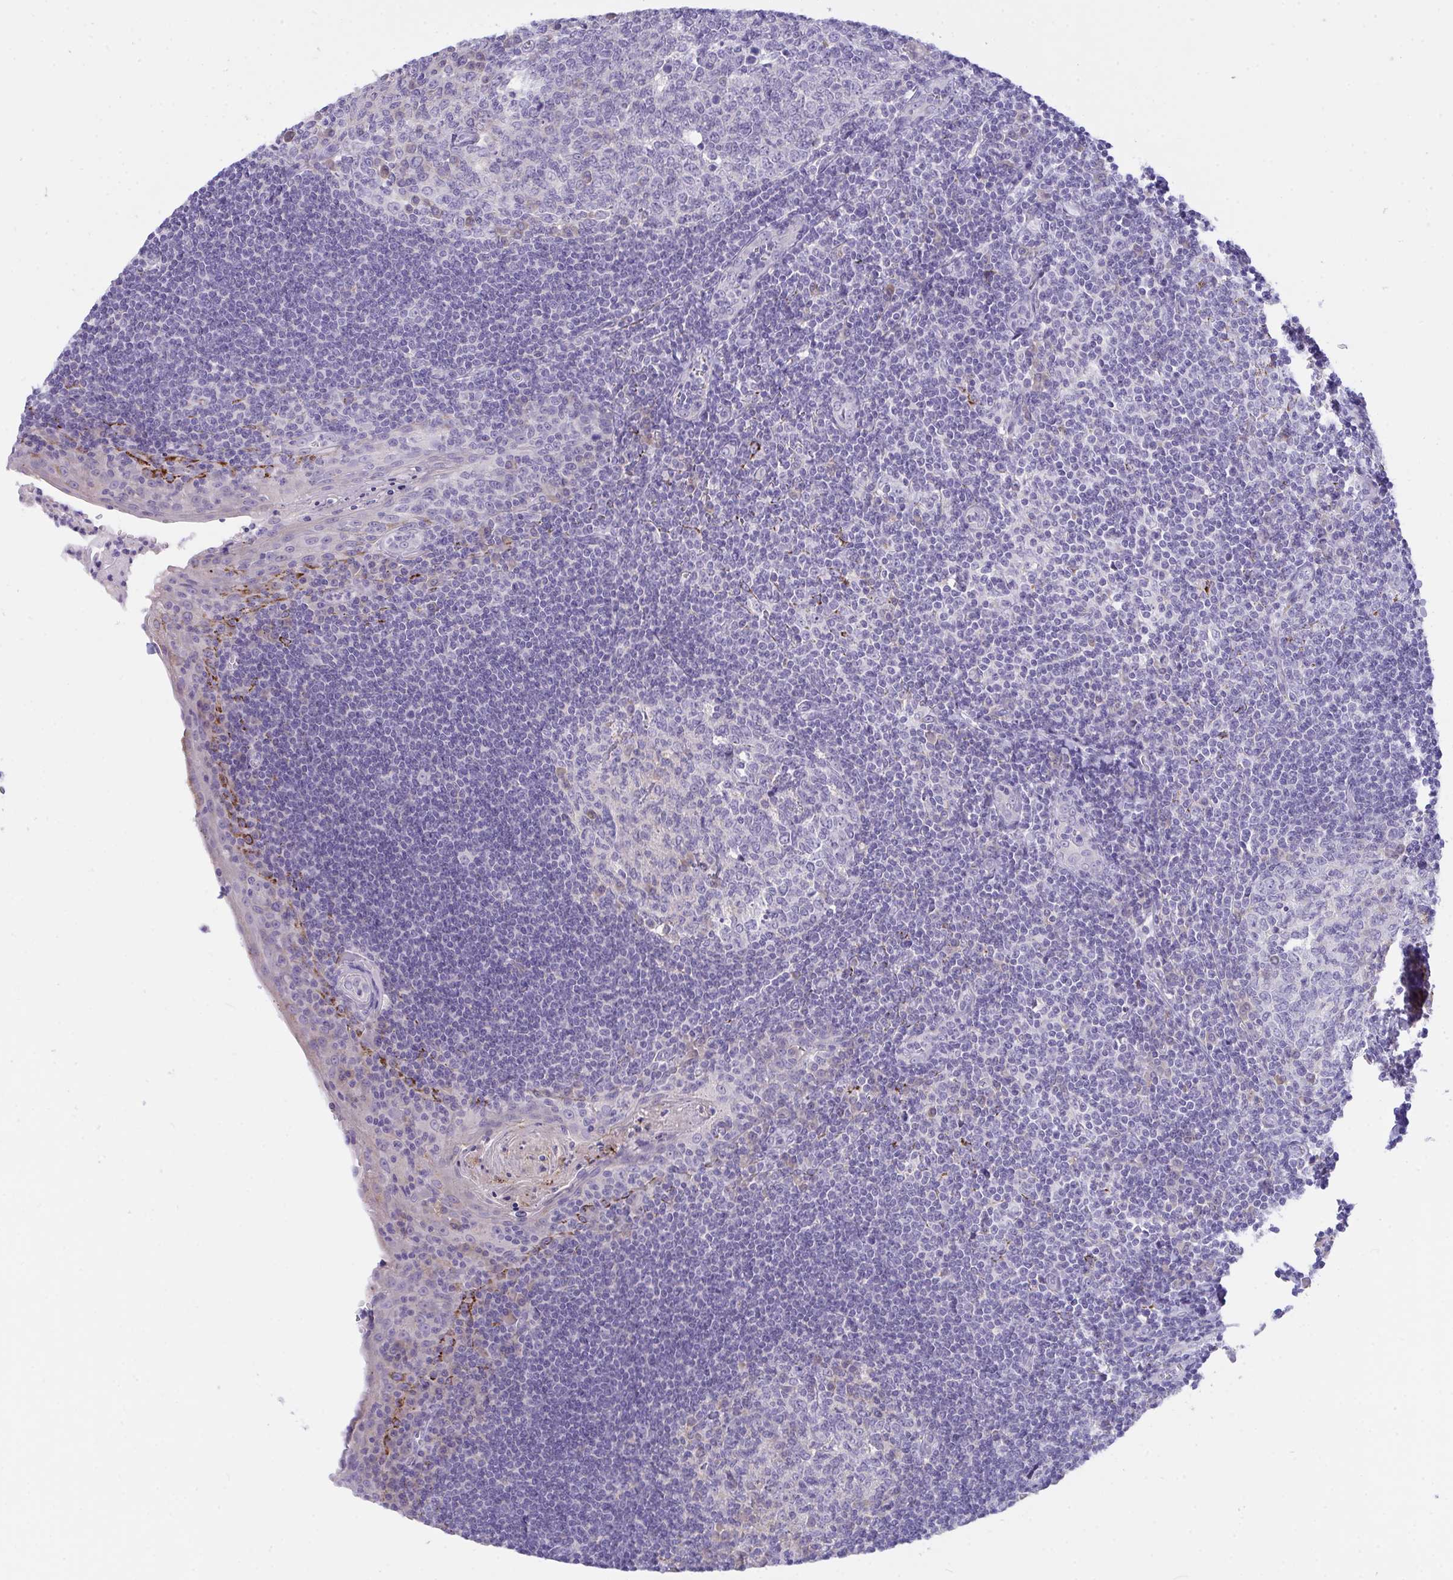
{"staining": {"intensity": "negative", "quantity": "none", "location": "none"}, "tissue": "tonsil", "cell_type": "Germinal center cells", "image_type": "normal", "snomed": [{"axis": "morphology", "description": "Normal tissue, NOS"}, {"axis": "topography", "description": "Tonsil"}], "caption": "DAB (3,3'-diaminobenzidine) immunohistochemical staining of unremarkable tonsil exhibits no significant expression in germinal center cells. (Stains: DAB IHC with hematoxylin counter stain, Microscopy: brightfield microscopy at high magnification).", "gene": "SEMA6B", "patient": {"sex": "male", "age": 27}}